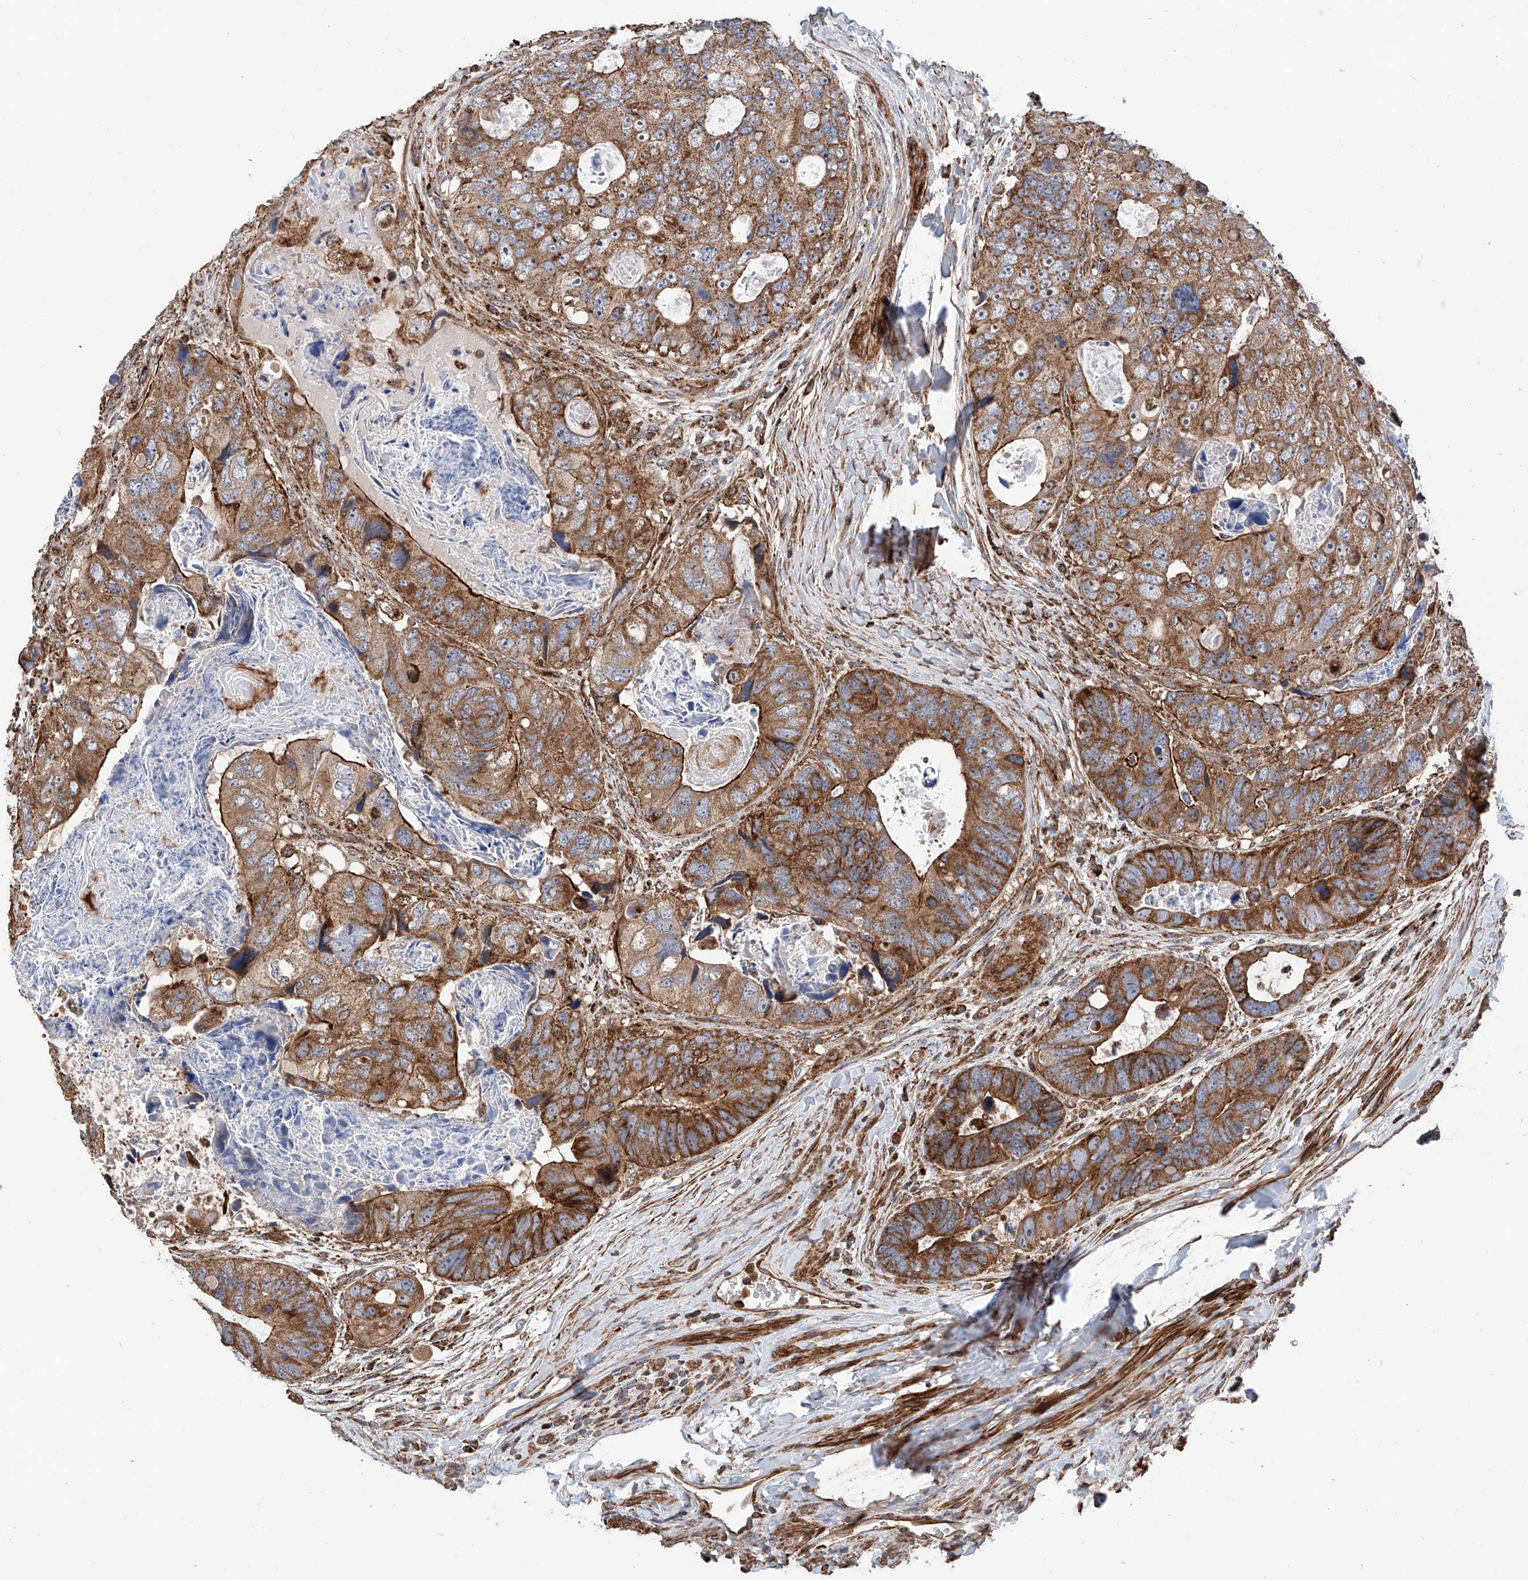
{"staining": {"intensity": "moderate", "quantity": ">75%", "location": "cytoplasmic/membranous"}, "tissue": "colorectal cancer", "cell_type": "Tumor cells", "image_type": "cancer", "snomed": [{"axis": "morphology", "description": "Adenocarcinoma, NOS"}, {"axis": "topography", "description": "Rectum"}], "caption": "A micrograph of human colorectal adenocarcinoma stained for a protein reveals moderate cytoplasmic/membranous brown staining in tumor cells.", "gene": "PISD", "patient": {"sex": "male", "age": 59}}